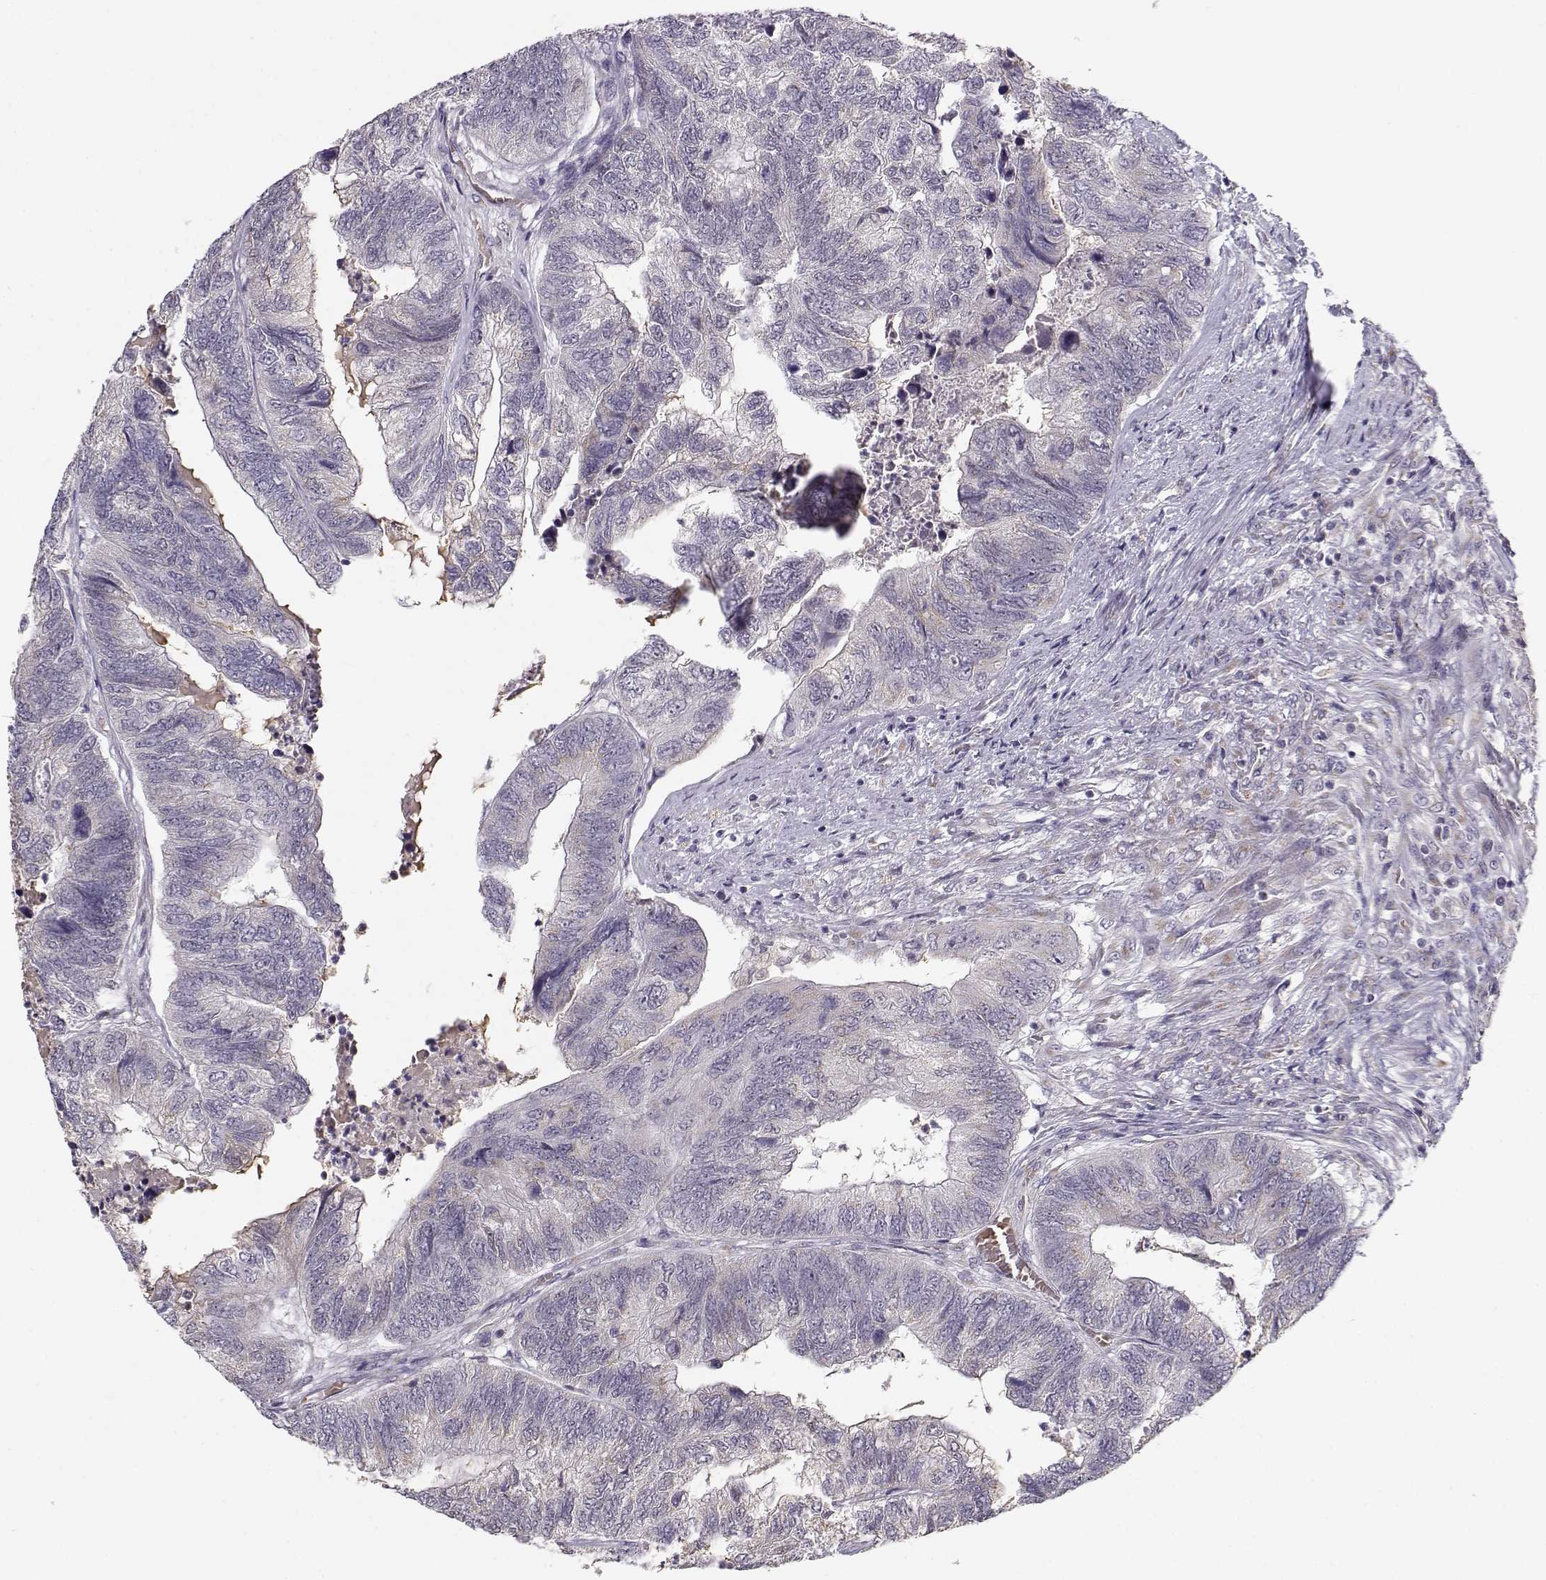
{"staining": {"intensity": "weak", "quantity": "<25%", "location": "cytoplasmic/membranous"}, "tissue": "colorectal cancer", "cell_type": "Tumor cells", "image_type": "cancer", "snomed": [{"axis": "morphology", "description": "Adenocarcinoma, NOS"}, {"axis": "topography", "description": "Colon"}], "caption": "A high-resolution histopathology image shows IHC staining of adenocarcinoma (colorectal), which shows no significant expression in tumor cells. (DAB (3,3'-diaminobenzidine) IHC with hematoxylin counter stain).", "gene": "SLC4A5", "patient": {"sex": "female", "age": 67}}